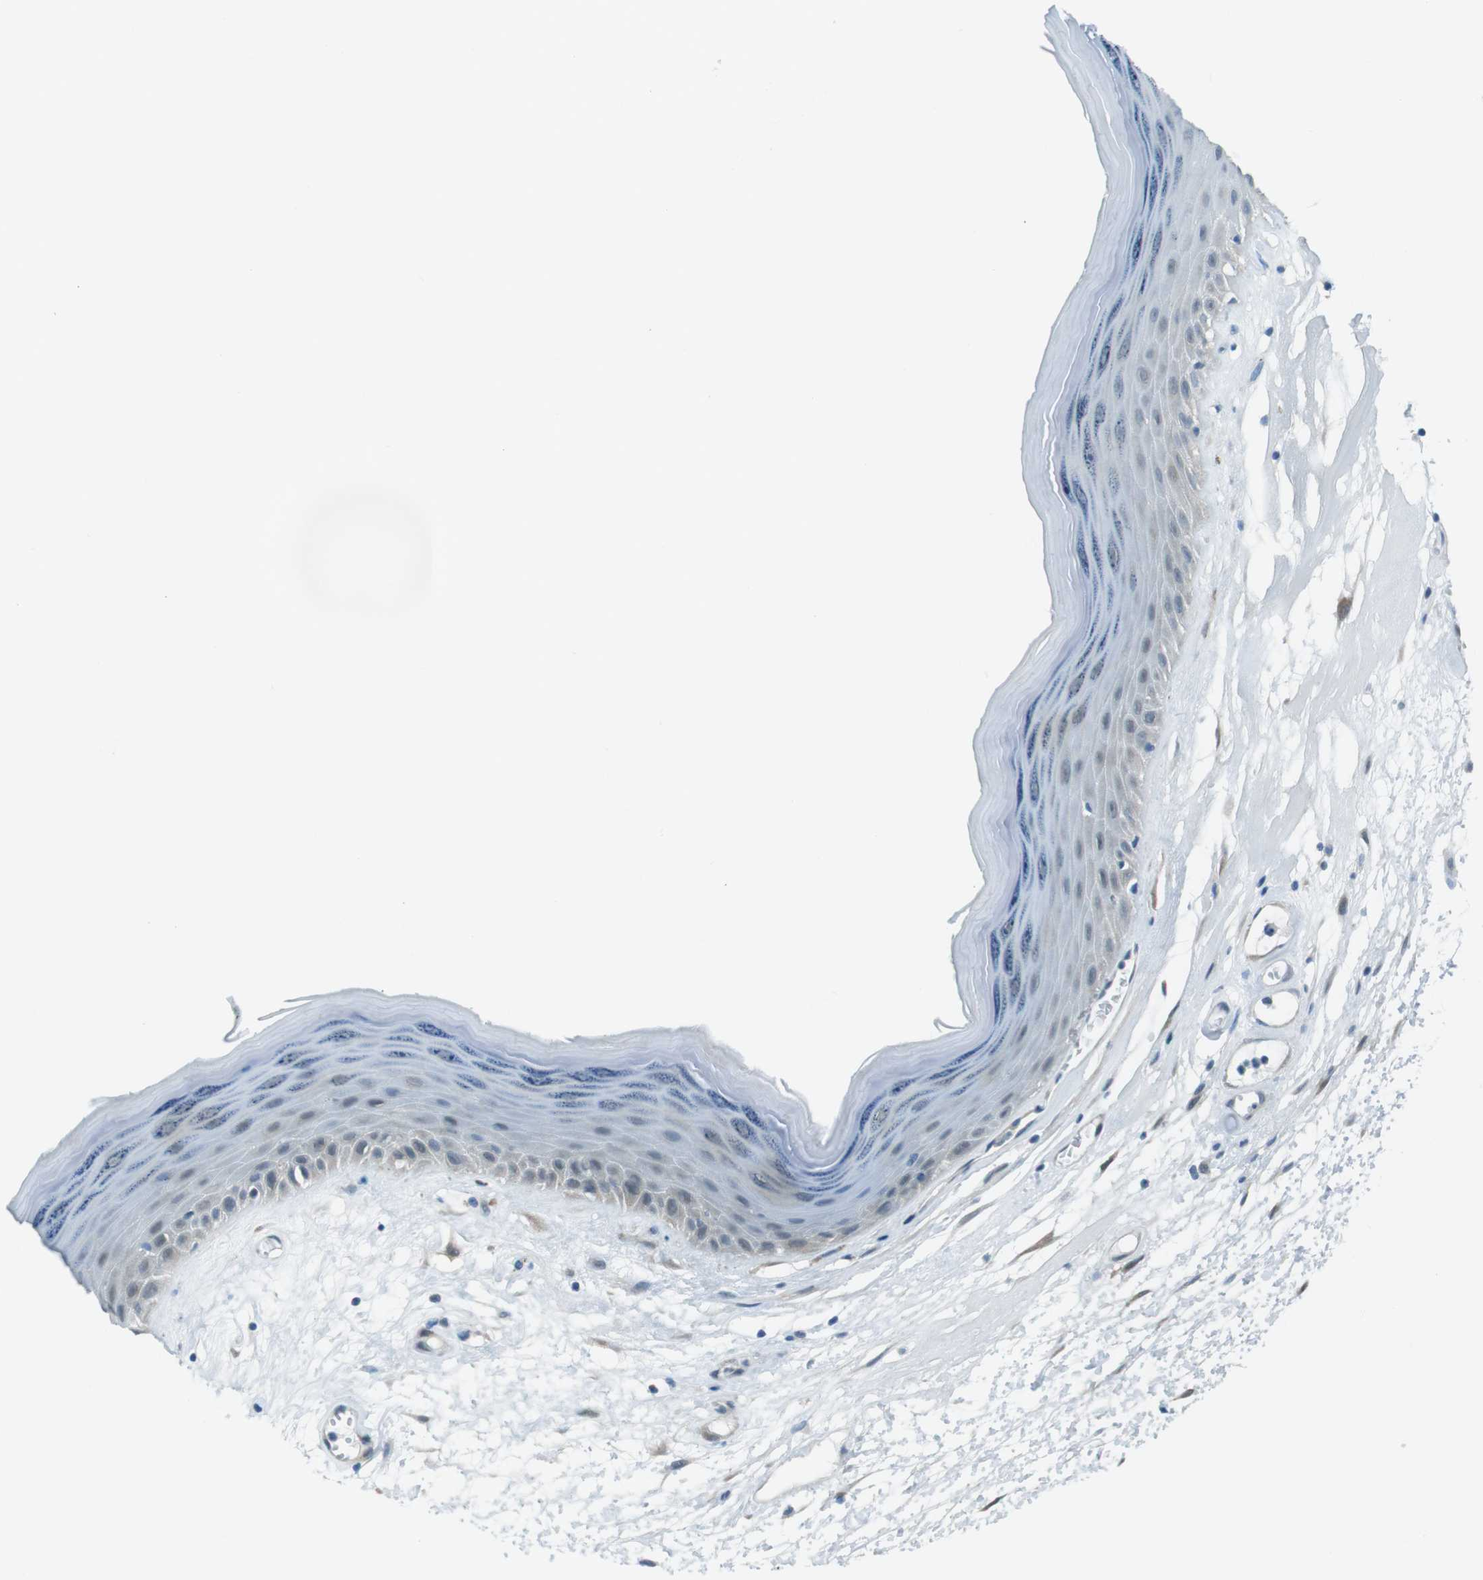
{"staining": {"intensity": "weak", "quantity": "<25%", "location": "cytoplasmic/membranous"}, "tissue": "skin", "cell_type": "Epidermal cells", "image_type": "normal", "snomed": [{"axis": "morphology", "description": "Normal tissue, NOS"}, {"axis": "morphology", "description": "Inflammation, NOS"}, {"axis": "topography", "description": "Vulva"}], "caption": "DAB (3,3'-diaminobenzidine) immunohistochemical staining of normal skin displays no significant expression in epidermal cells. (Brightfield microscopy of DAB (3,3'-diaminobenzidine) immunohistochemistry at high magnification).", "gene": "MFAP3", "patient": {"sex": "female", "age": 84}}